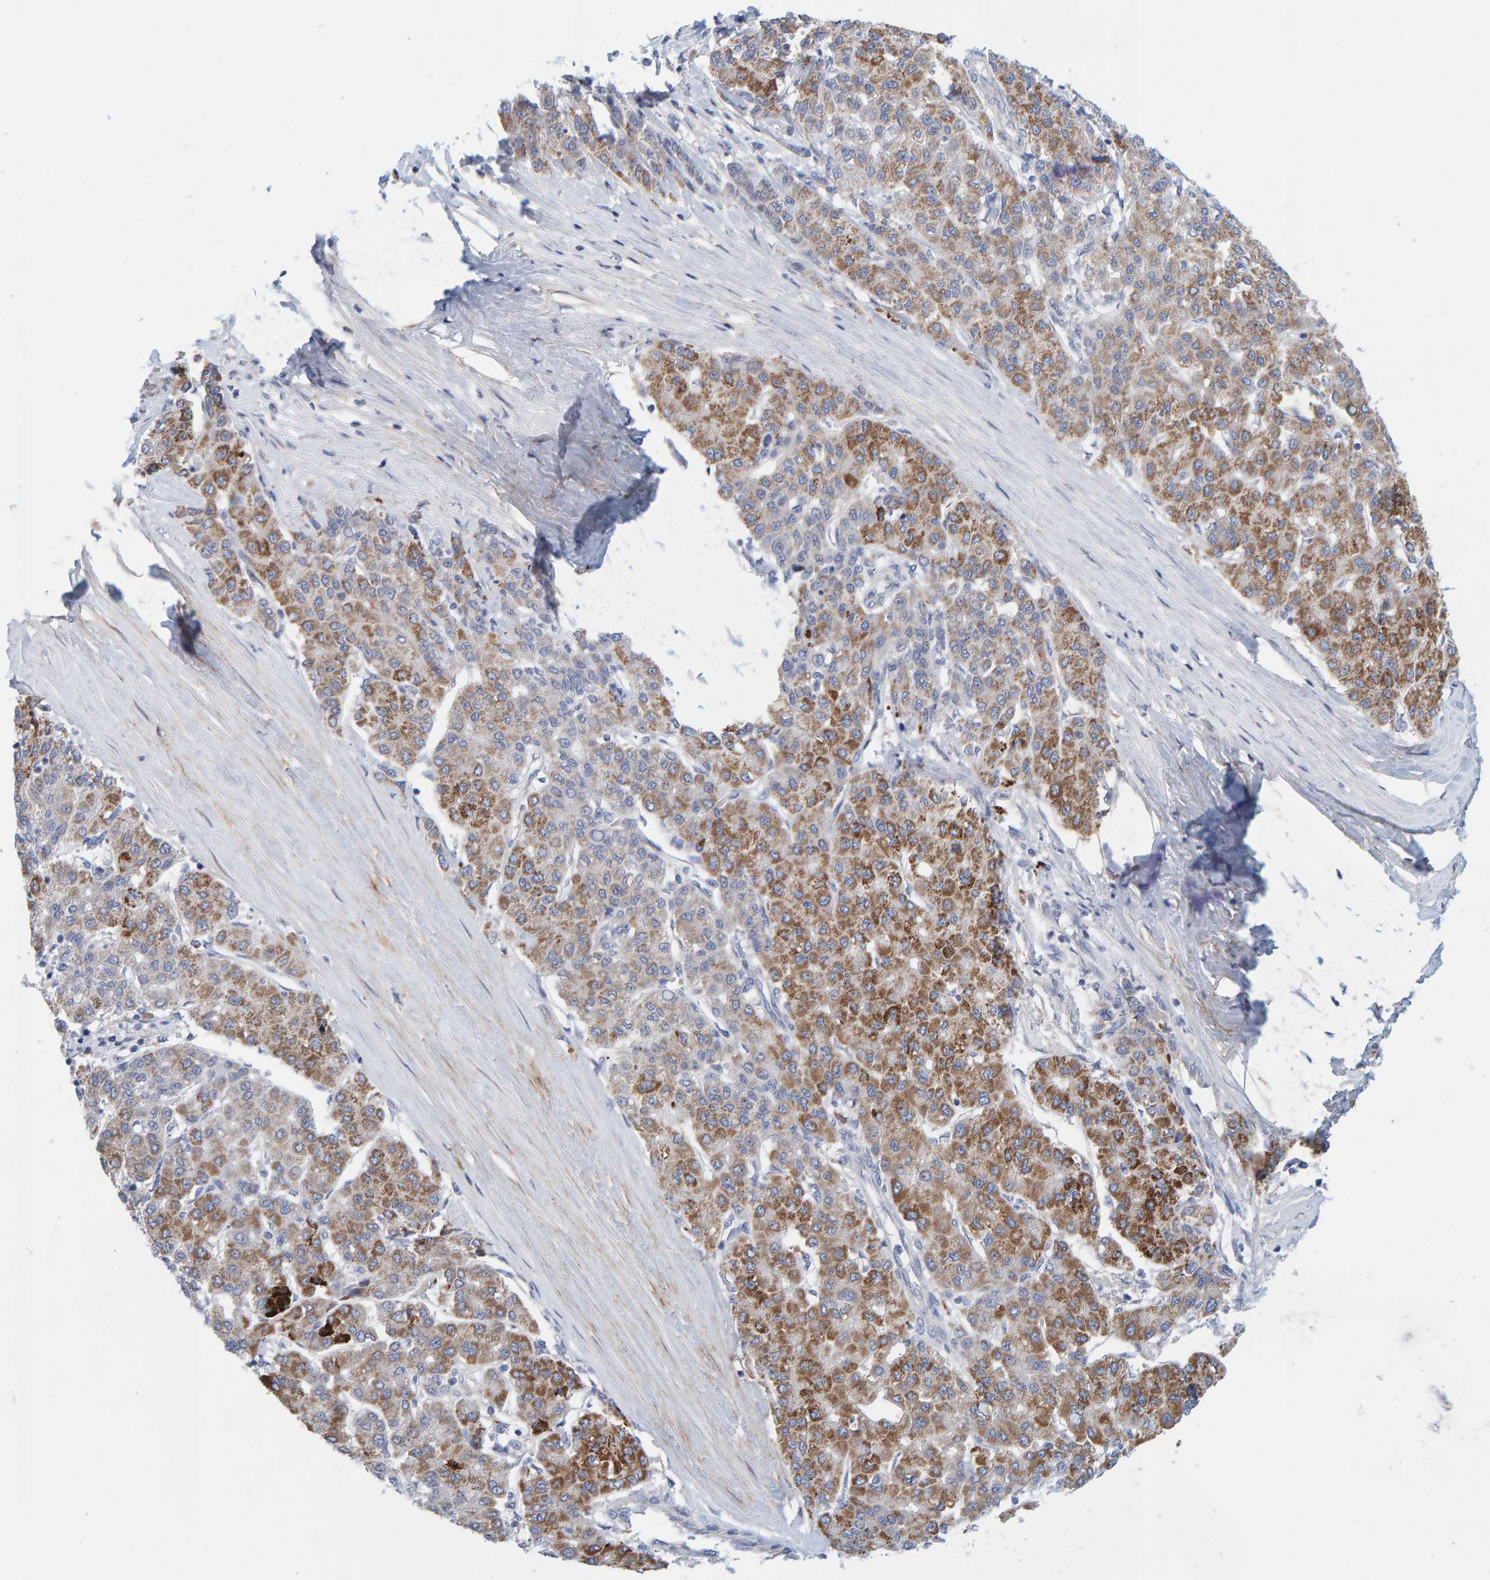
{"staining": {"intensity": "moderate", "quantity": ">75%", "location": "cytoplasmic/membranous"}, "tissue": "liver cancer", "cell_type": "Tumor cells", "image_type": "cancer", "snomed": [{"axis": "morphology", "description": "Carcinoma, Hepatocellular, NOS"}, {"axis": "topography", "description": "Liver"}], "caption": "Tumor cells display medium levels of moderate cytoplasmic/membranous expression in approximately >75% of cells in human liver cancer.", "gene": "ZC3H3", "patient": {"sex": "male", "age": 65}}